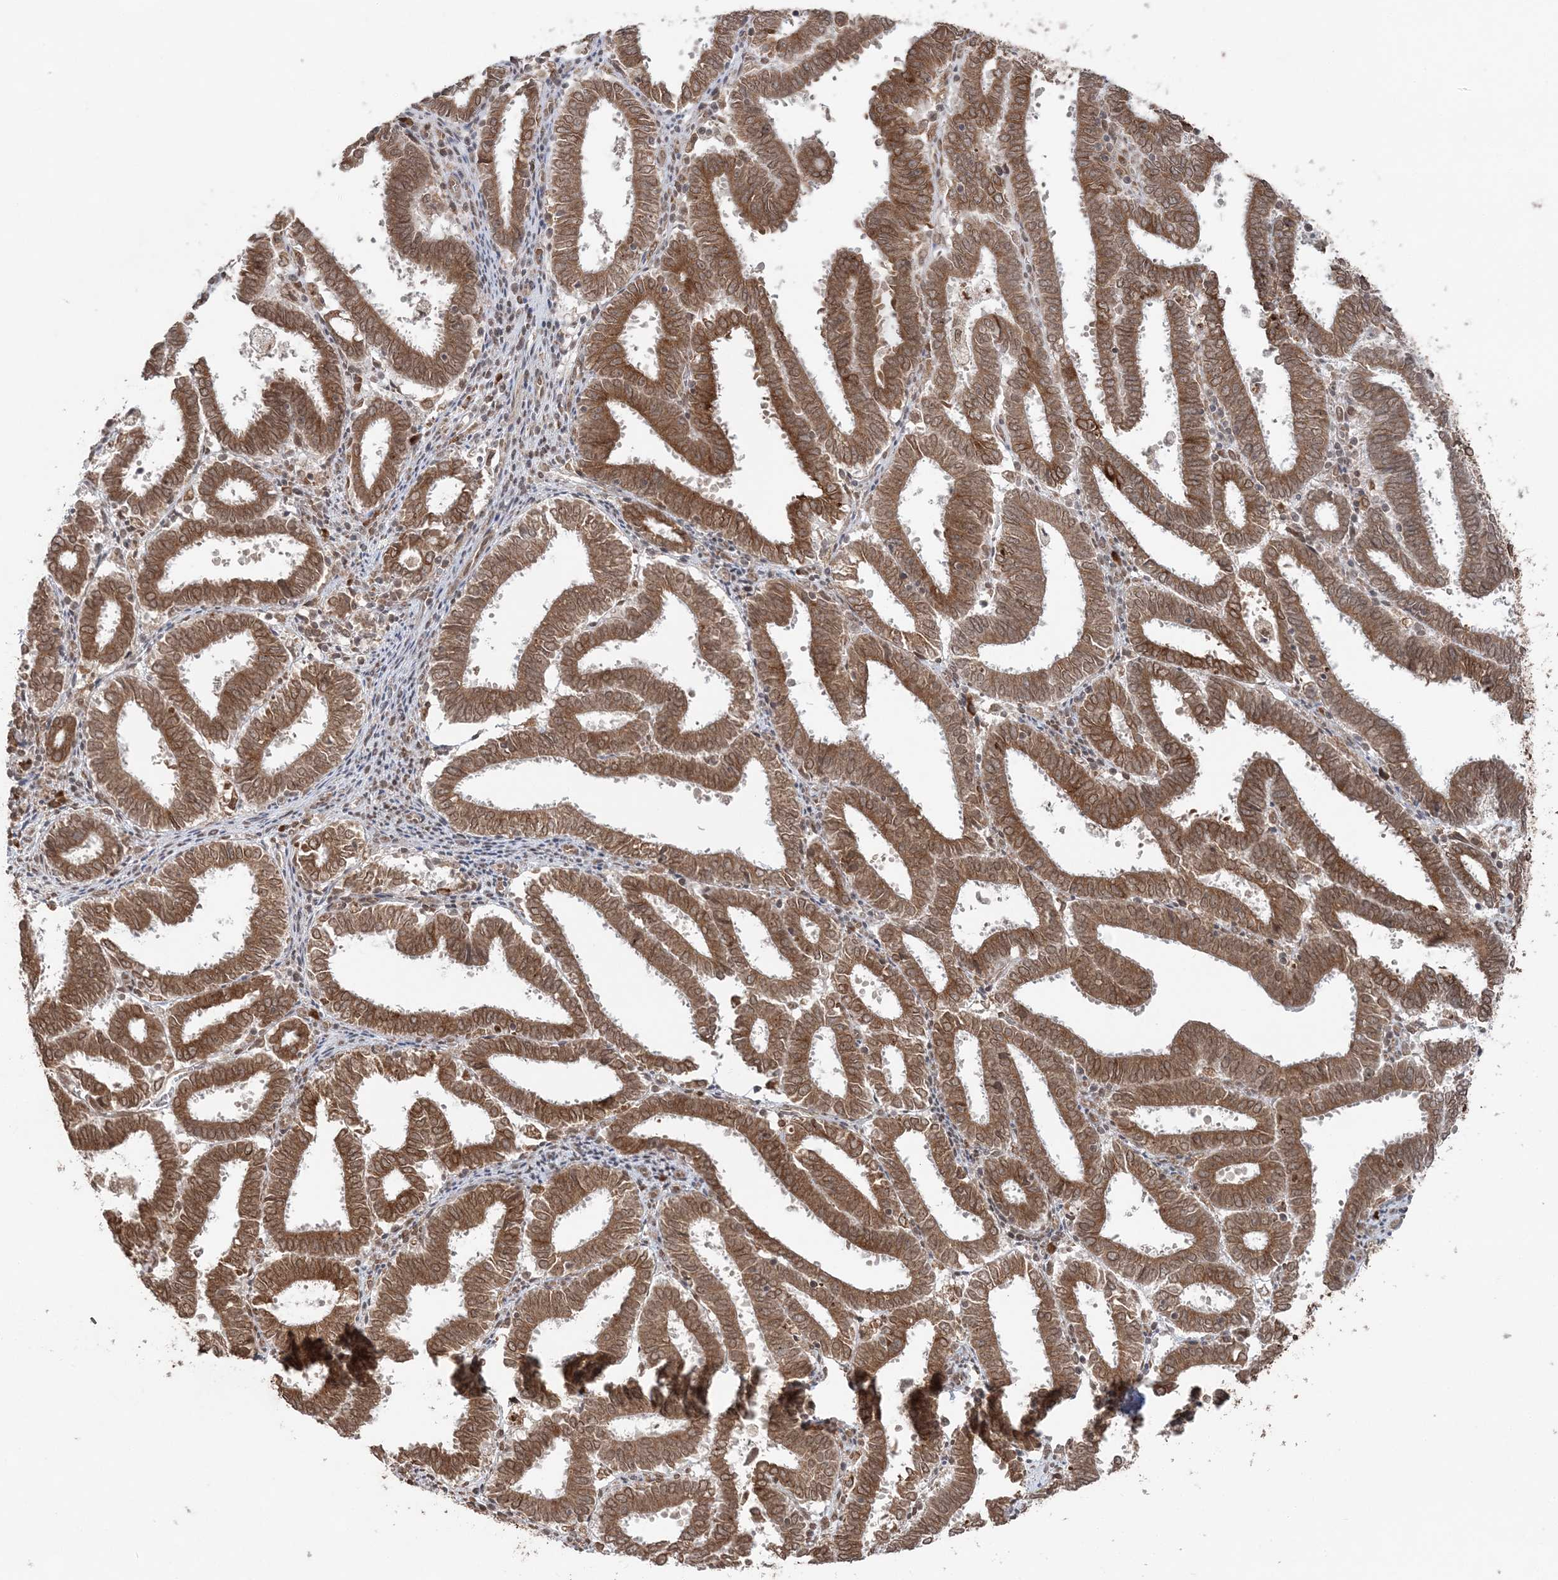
{"staining": {"intensity": "moderate", "quantity": ">75%", "location": "cytoplasmic/membranous"}, "tissue": "endometrial cancer", "cell_type": "Tumor cells", "image_type": "cancer", "snomed": [{"axis": "morphology", "description": "Adenocarcinoma, NOS"}, {"axis": "topography", "description": "Uterus"}], "caption": "Immunohistochemistry histopathology image of human adenocarcinoma (endometrial) stained for a protein (brown), which shows medium levels of moderate cytoplasmic/membranous expression in approximately >75% of tumor cells.", "gene": "TMED10", "patient": {"sex": "female", "age": 83}}